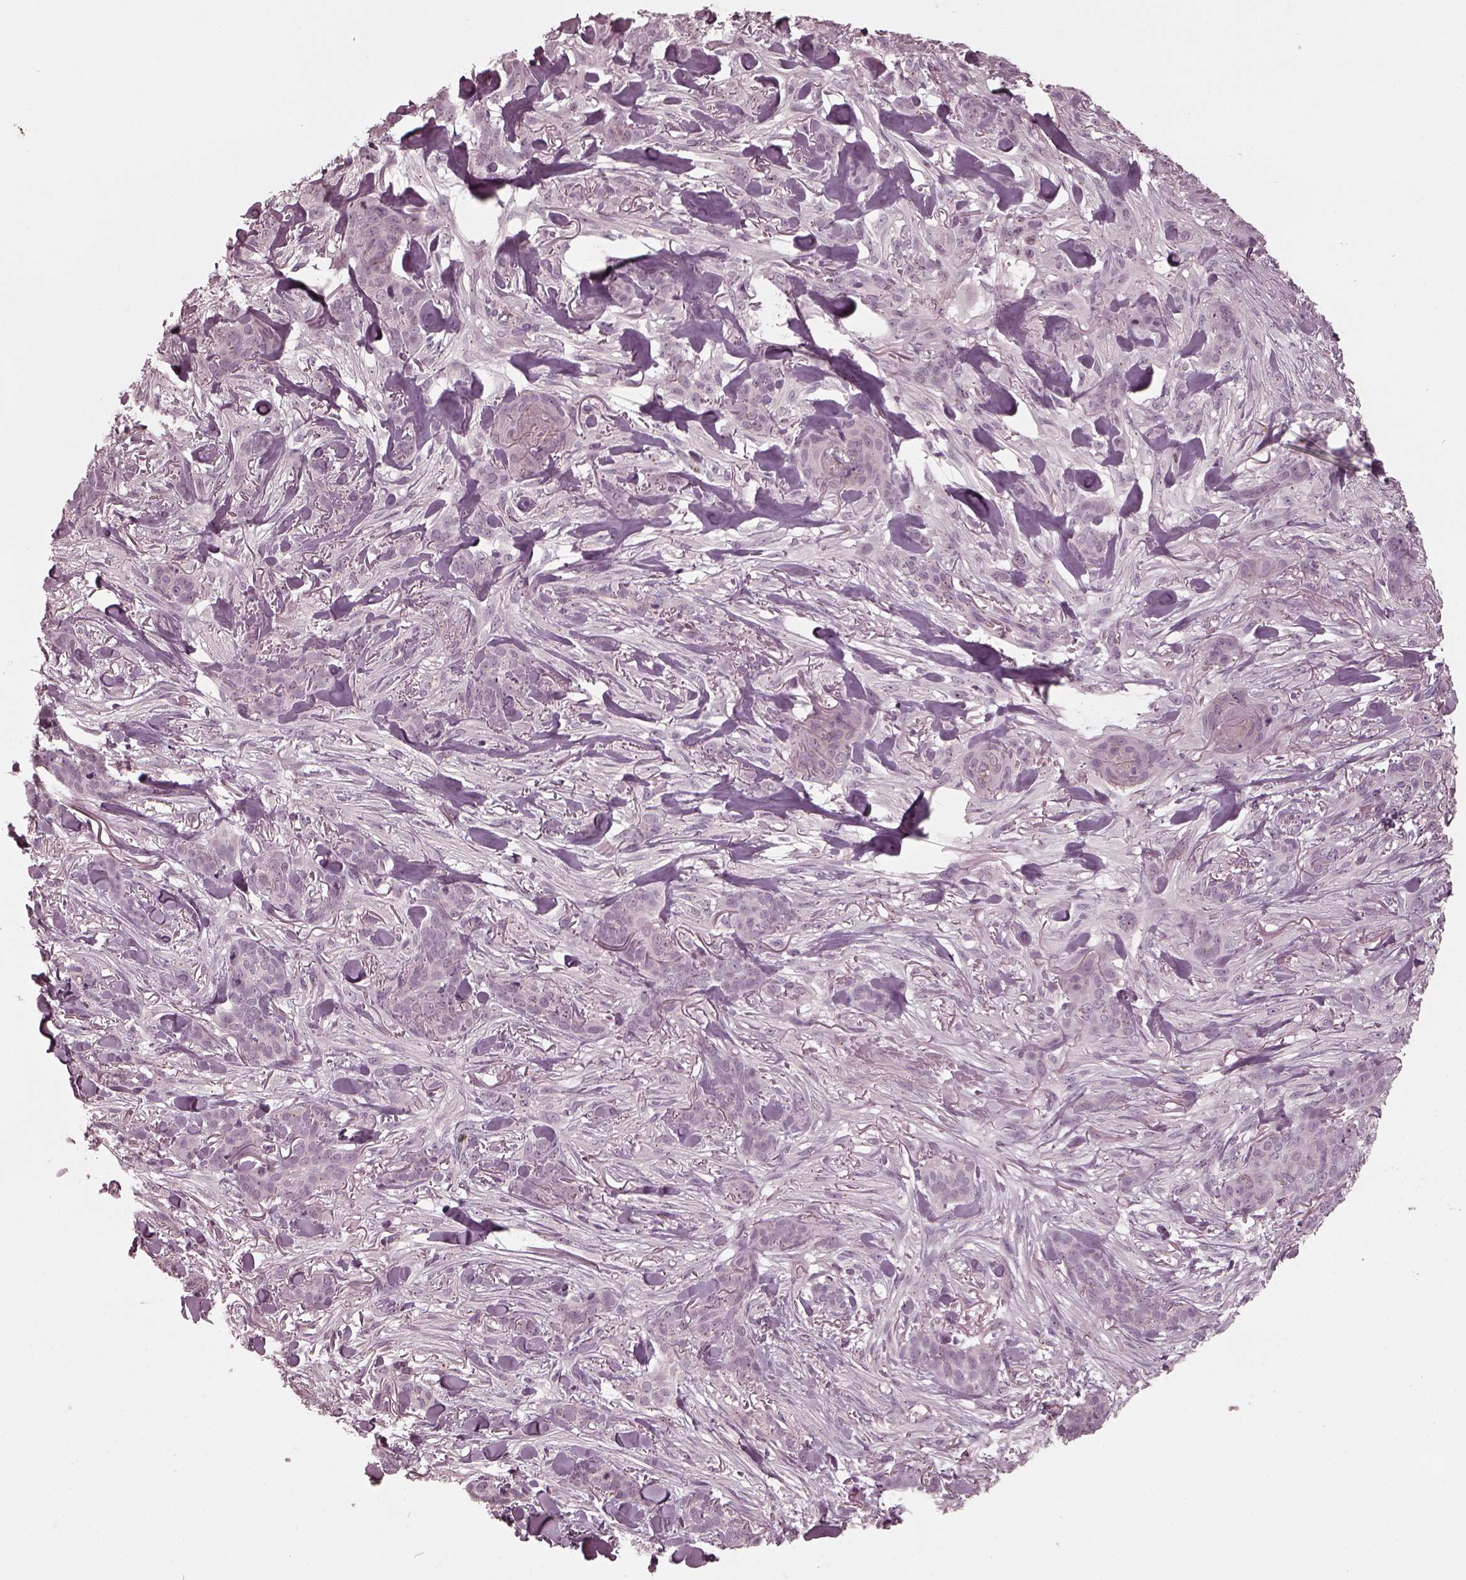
{"staining": {"intensity": "negative", "quantity": "none", "location": "none"}, "tissue": "skin cancer", "cell_type": "Tumor cells", "image_type": "cancer", "snomed": [{"axis": "morphology", "description": "Basal cell carcinoma"}, {"axis": "topography", "description": "Skin"}], "caption": "This is a histopathology image of immunohistochemistry staining of skin basal cell carcinoma, which shows no staining in tumor cells.", "gene": "SAXO1", "patient": {"sex": "female", "age": 61}}